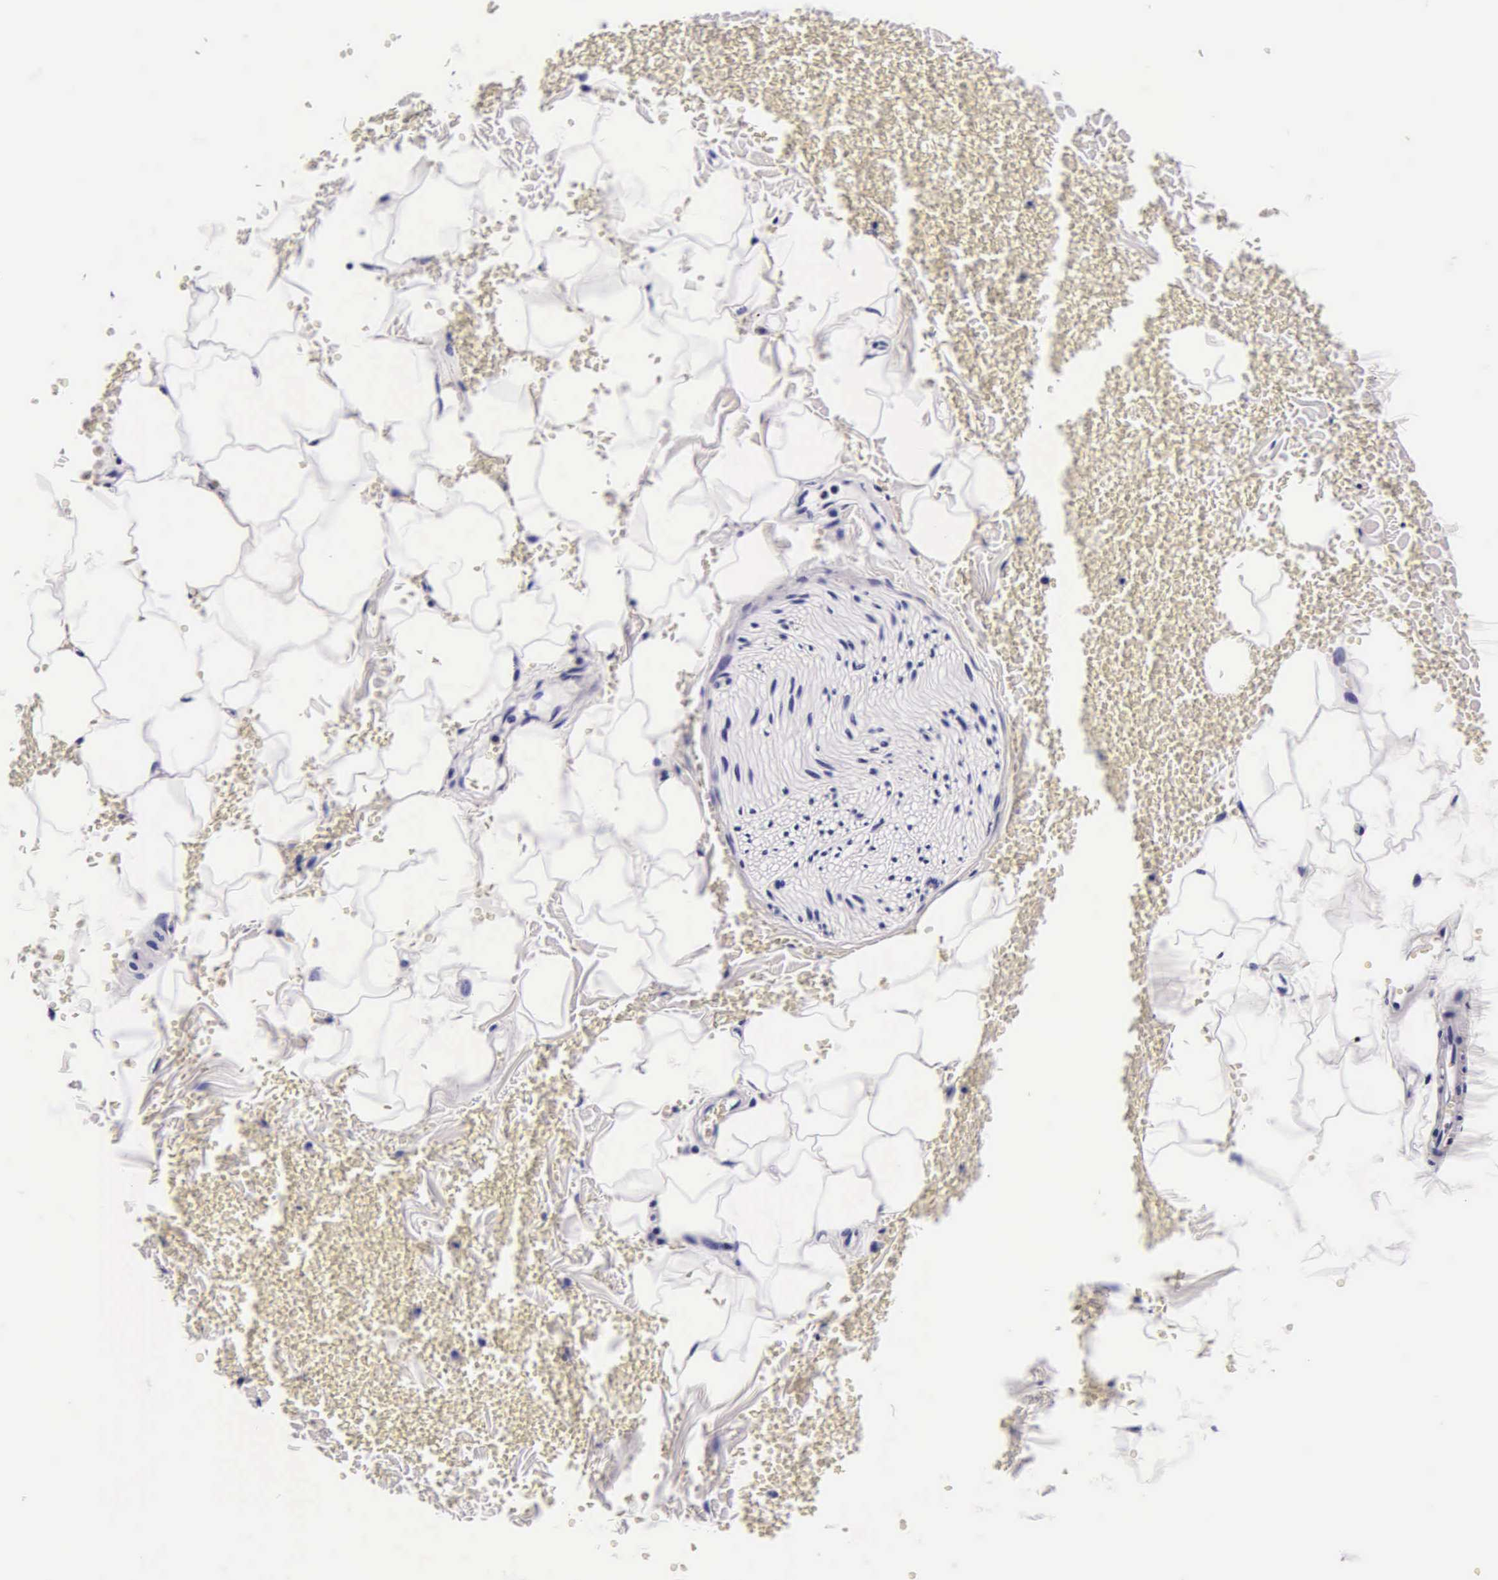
{"staining": {"intensity": "negative", "quantity": "none", "location": "none"}, "tissue": "adipose tissue", "cell_type": "Adipocytes", "image_type": "normal", "snomed": [{"axis": "morphology", "description": "Normal tissue, NOS"}, {"axis": "morphology", "description": "Inflammation, NOS"}, {"axis": "topography", "description": "Lymph node"}, {"axis": "topography", "description": "Peripheral nerve tissue"}], "caption": "The micrograph demonstrates no significant staining in adipocytes of adipose tissue. Nuclei are stained in blue.", "gene": "DGCR2", "patient": {"sex": "male", "age": 52}}